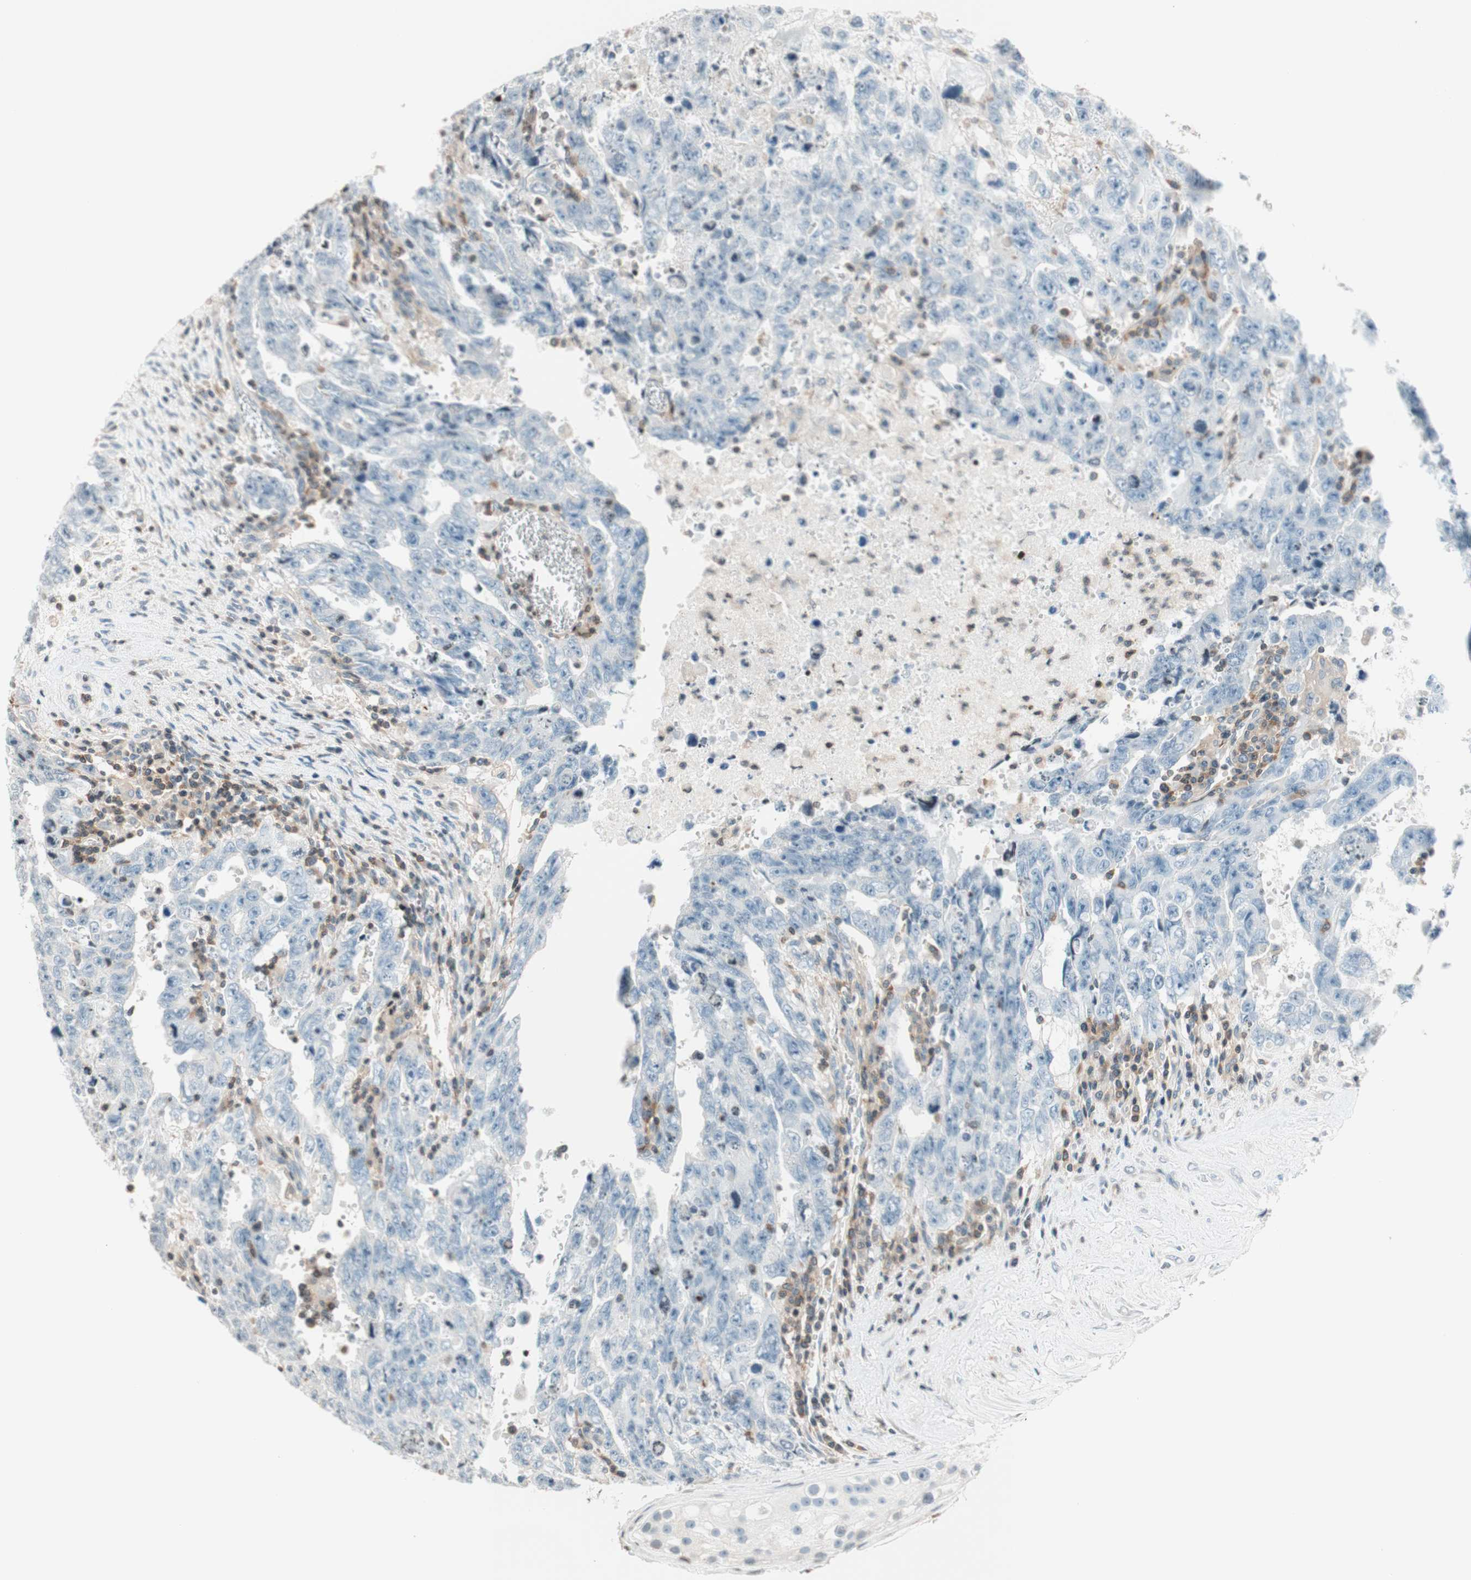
{"staining": {"intensity": "negative", "quantity": "none", "location": "none"}, "tissue": "testis cancer", "cell_type": "Tumor cells", "image_type": "cancer", "snomed": [{"axis": "morphology", "description": "Carcinoma, Embryonal, NOS"}, {"axis": "topography", "description": "Testis"}], "caption": "An immunohistochemistry (IHC) photomicrograph of embryonal carcinoma (testis) is shown. There is no staining in tumor cells of embryonal carcinoma (testis). Brightfield microscopy of immunohistochemistry (IHC) stained with DAB (brown) and hematoxylin (blue), captured at high magnification.", "gene": "WIPF1", "patient": {"sex": "male", "age": 28}}